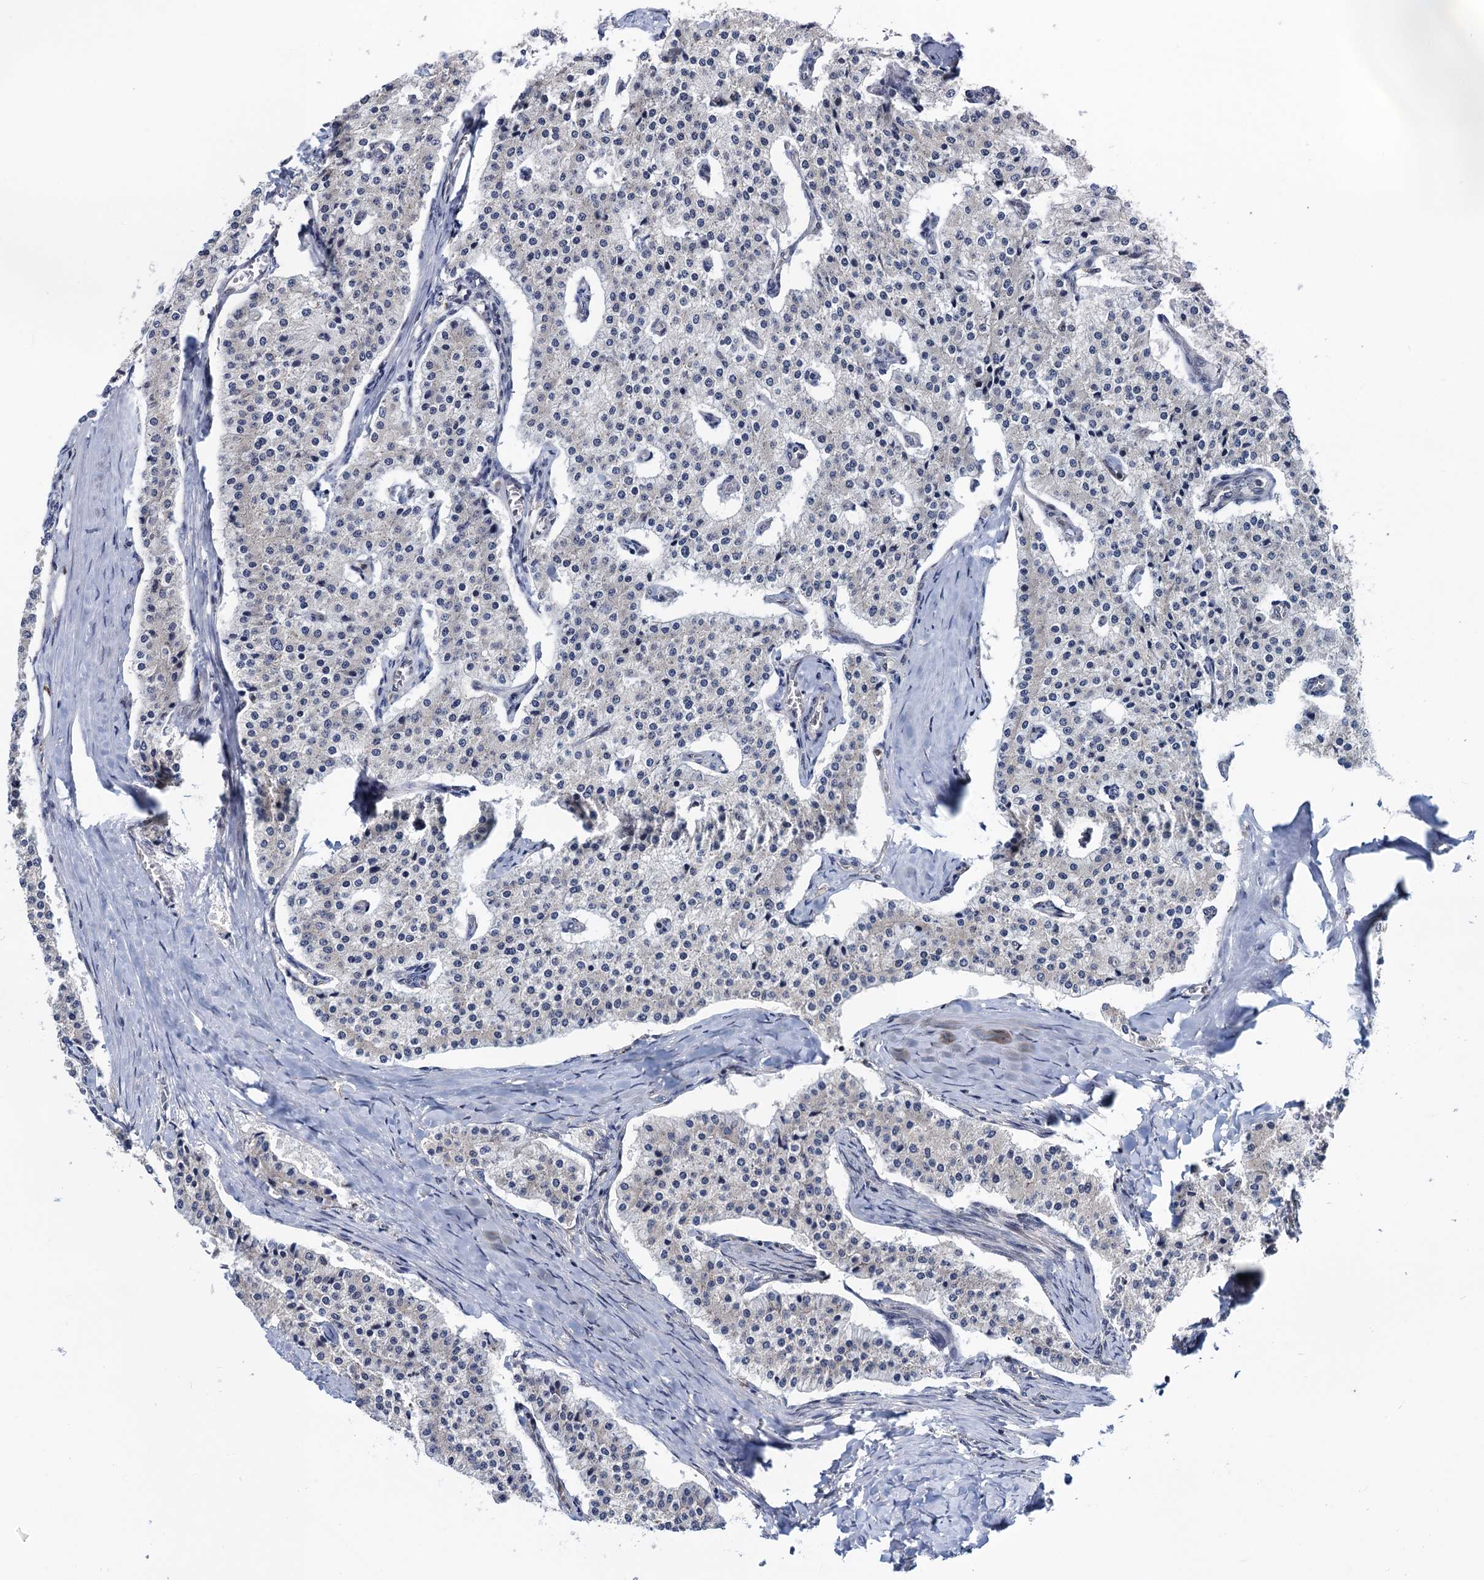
{"staining": {"intensity": "negative", "quantity": "none", "location": "none"}, "tissue": "carcinoid", "cell_type": "Tumor cells", "image_type": "cancer", "snomed": [{"axis": "morphology", "description": "Carcinoid, malignant, NOS"}, {"axis": "topography", "description": "Colon"}], "caption": "The image displays no staining of tumor cells in carcinoid. (Immunohistochemistry, brightfield microscopy, high magnification).", "gene": "RNF125", "patient": {"sex": "female", "age": 52}}